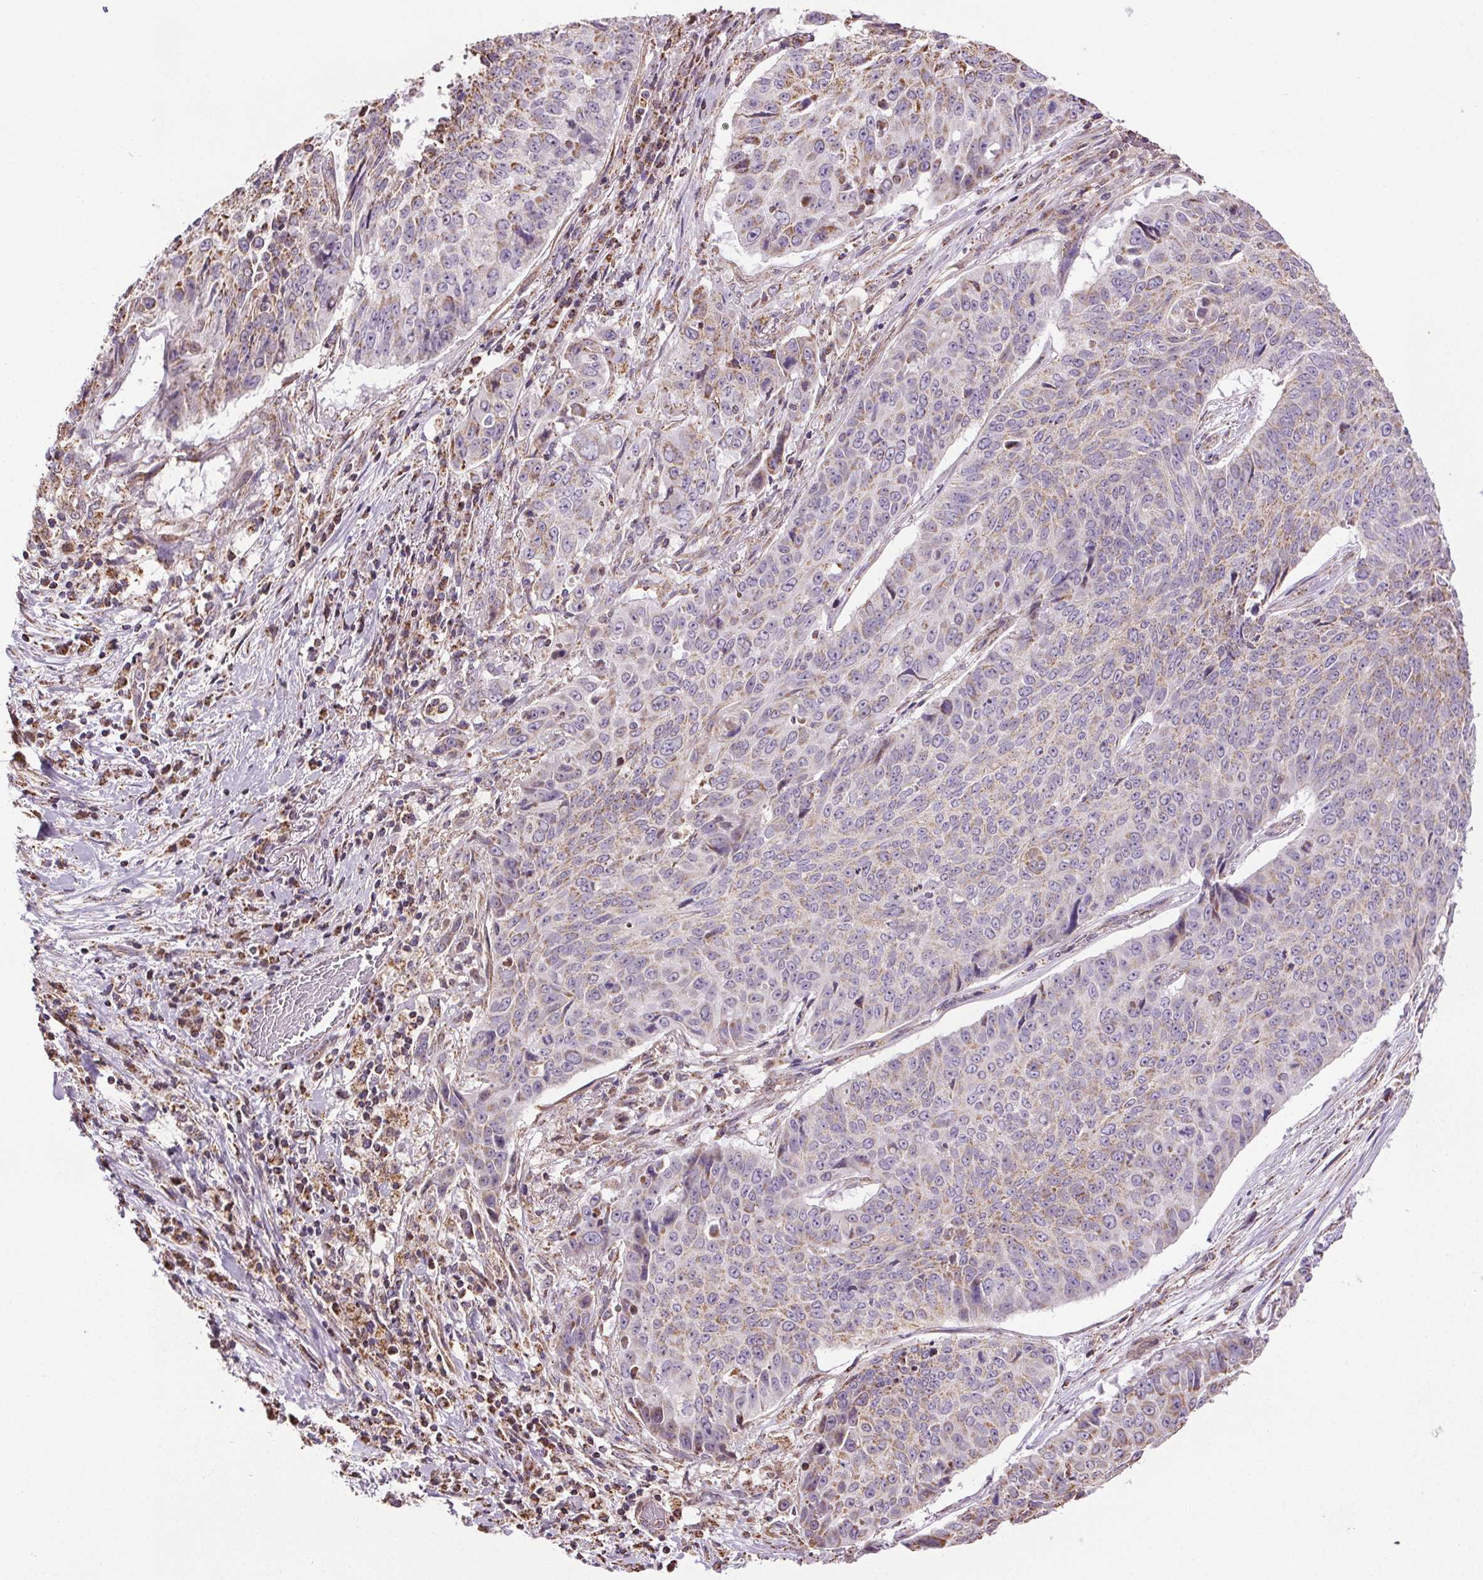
{"staining": {"intensity": "weak", "quantity": "<25%", "location": "cytoplasmic/membranous"}, "tissue": "lung cancer", "cell_type": "Tumor cells", "image_type": "cancer", "snomed": [{"axis": "morphology", "description": "Normal tissue, NOS"}, {"axis": "morphology", "description": "Squamous cell carcinoma, NOS"}, {"axis": "topography", "description": "Bronchus"}, {"axis": "topography", "description": "Lung"}], "caption": "Lung cancer was stained to show a protein in brown. There is no significant staining in tumor cells. The staining is performed using DAB brown chromogen with nuclei counter-stained in using hematoxylin.", "gene": "ZNF548", "patient": {"sex": "male", "age": 64}}